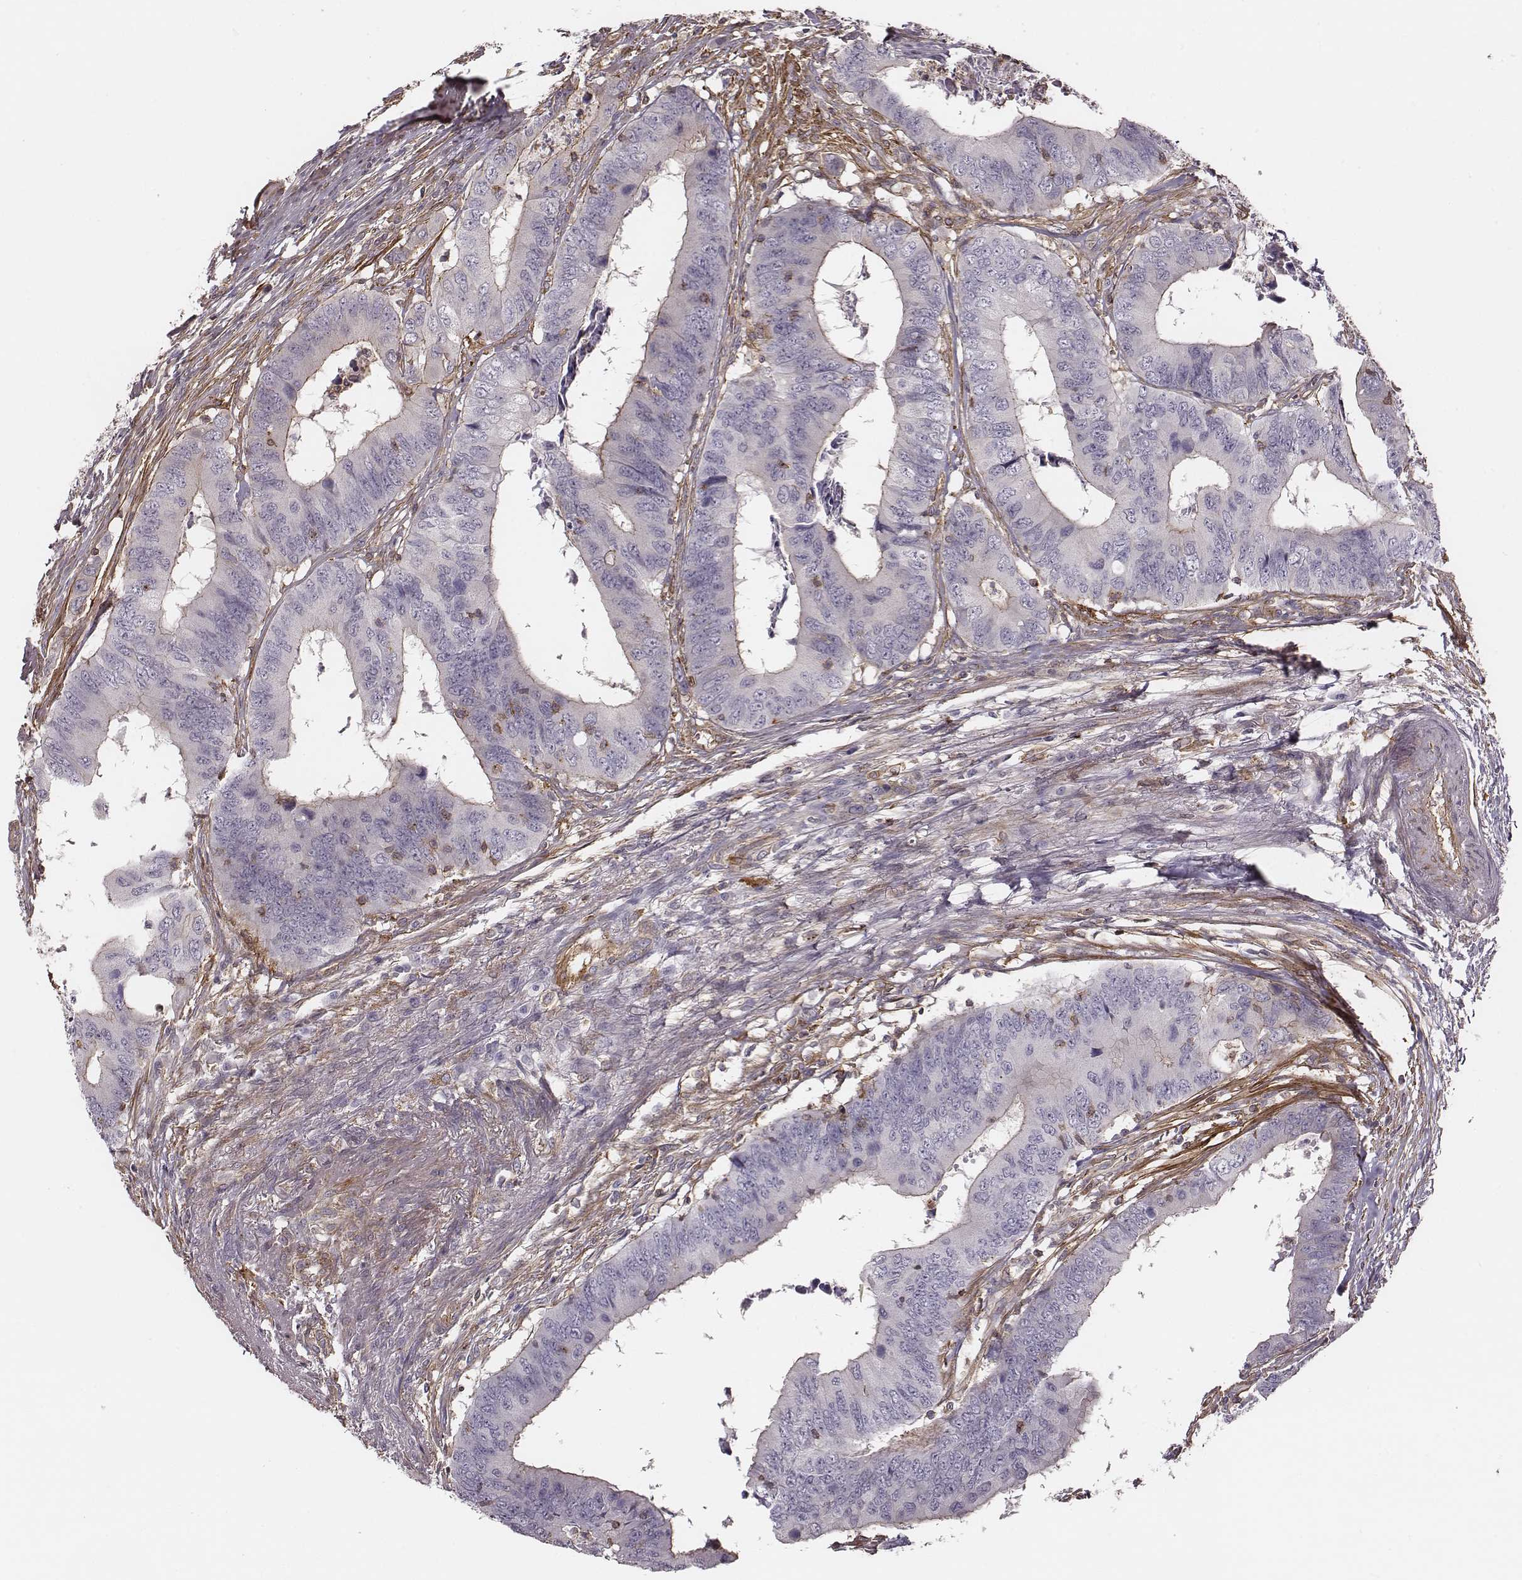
{"staining": {"intensity": "negative", "quantity": "none", "location": "none"}, "tissue": "colorectal cancer", "cell_type": "Tumor cells", "image_type": "cancer", "snomed": [{"axis": "morphology", "description": "Adenocarcinoma, NOS"}, {"axis": "topography", "description": "Colon"}], "caption": "This is an IHC image of adenocarcinoma (colorectal). There is no positivity in tumor cells.", "gene": "ZYX", "patient": {"sex": "male", "age": 53}}